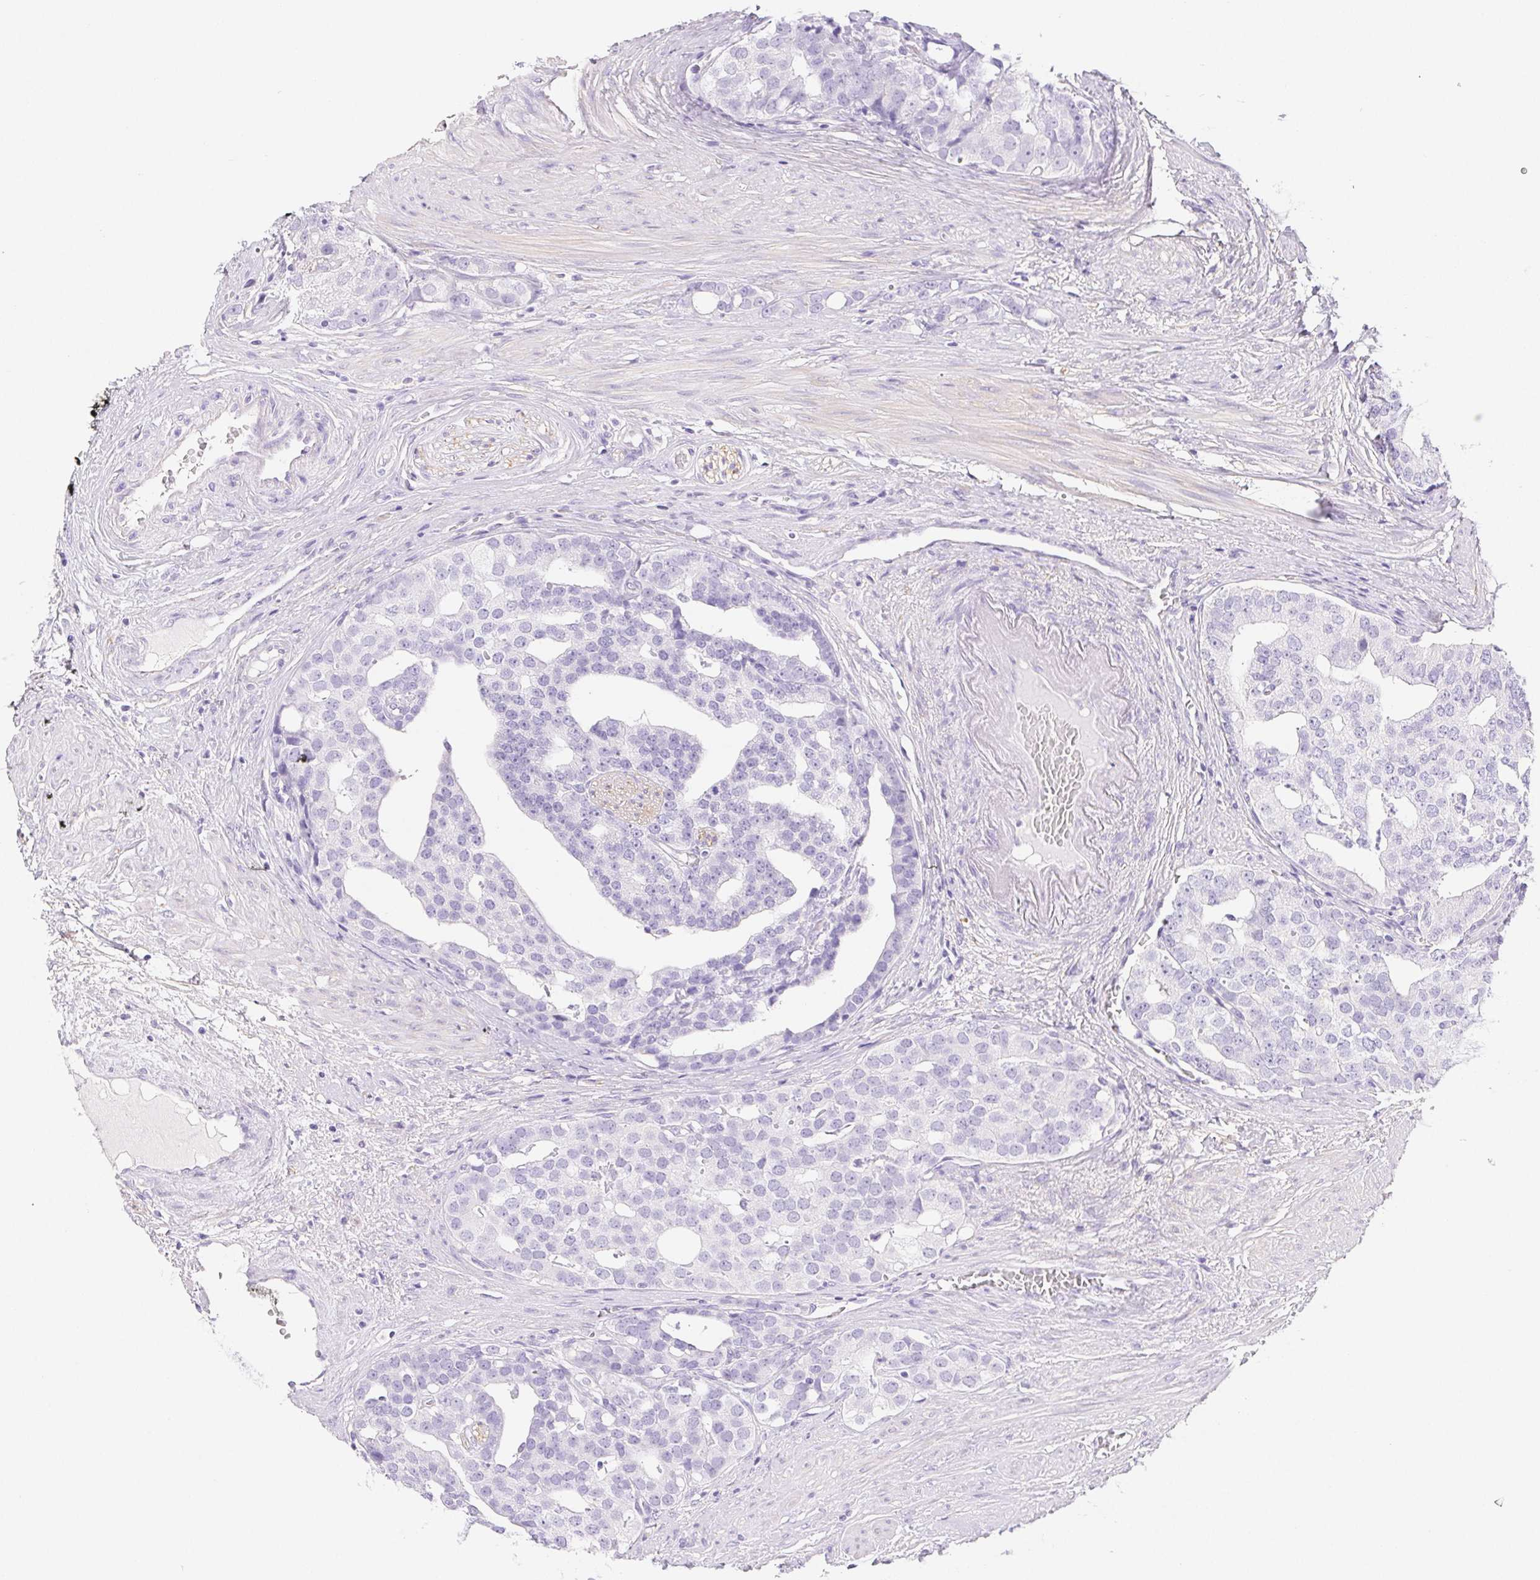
{"staining": {"intensity": "negative", "quantity": "none", "location": "none"}, "tissue": "prostate cancer", "cell_type": "Tumor cells", "image_type": "cancer", "snomed": [{"axis": "morphology", "description": "Adenocarcinoma, High grade"}, {"axis": "topography", "description": "Prostate"}], "caption": "Immunohistochemistry image of neoplastic tissue: prostate cancer (adenocarcinoma (high-grade)) stained with DAB (3,3'-diaminobenzidine) demonstrates no significant protein positivity in tumor cells.", "gene": "PNLIP", "patient": {"sex": "male", "age": 71}}